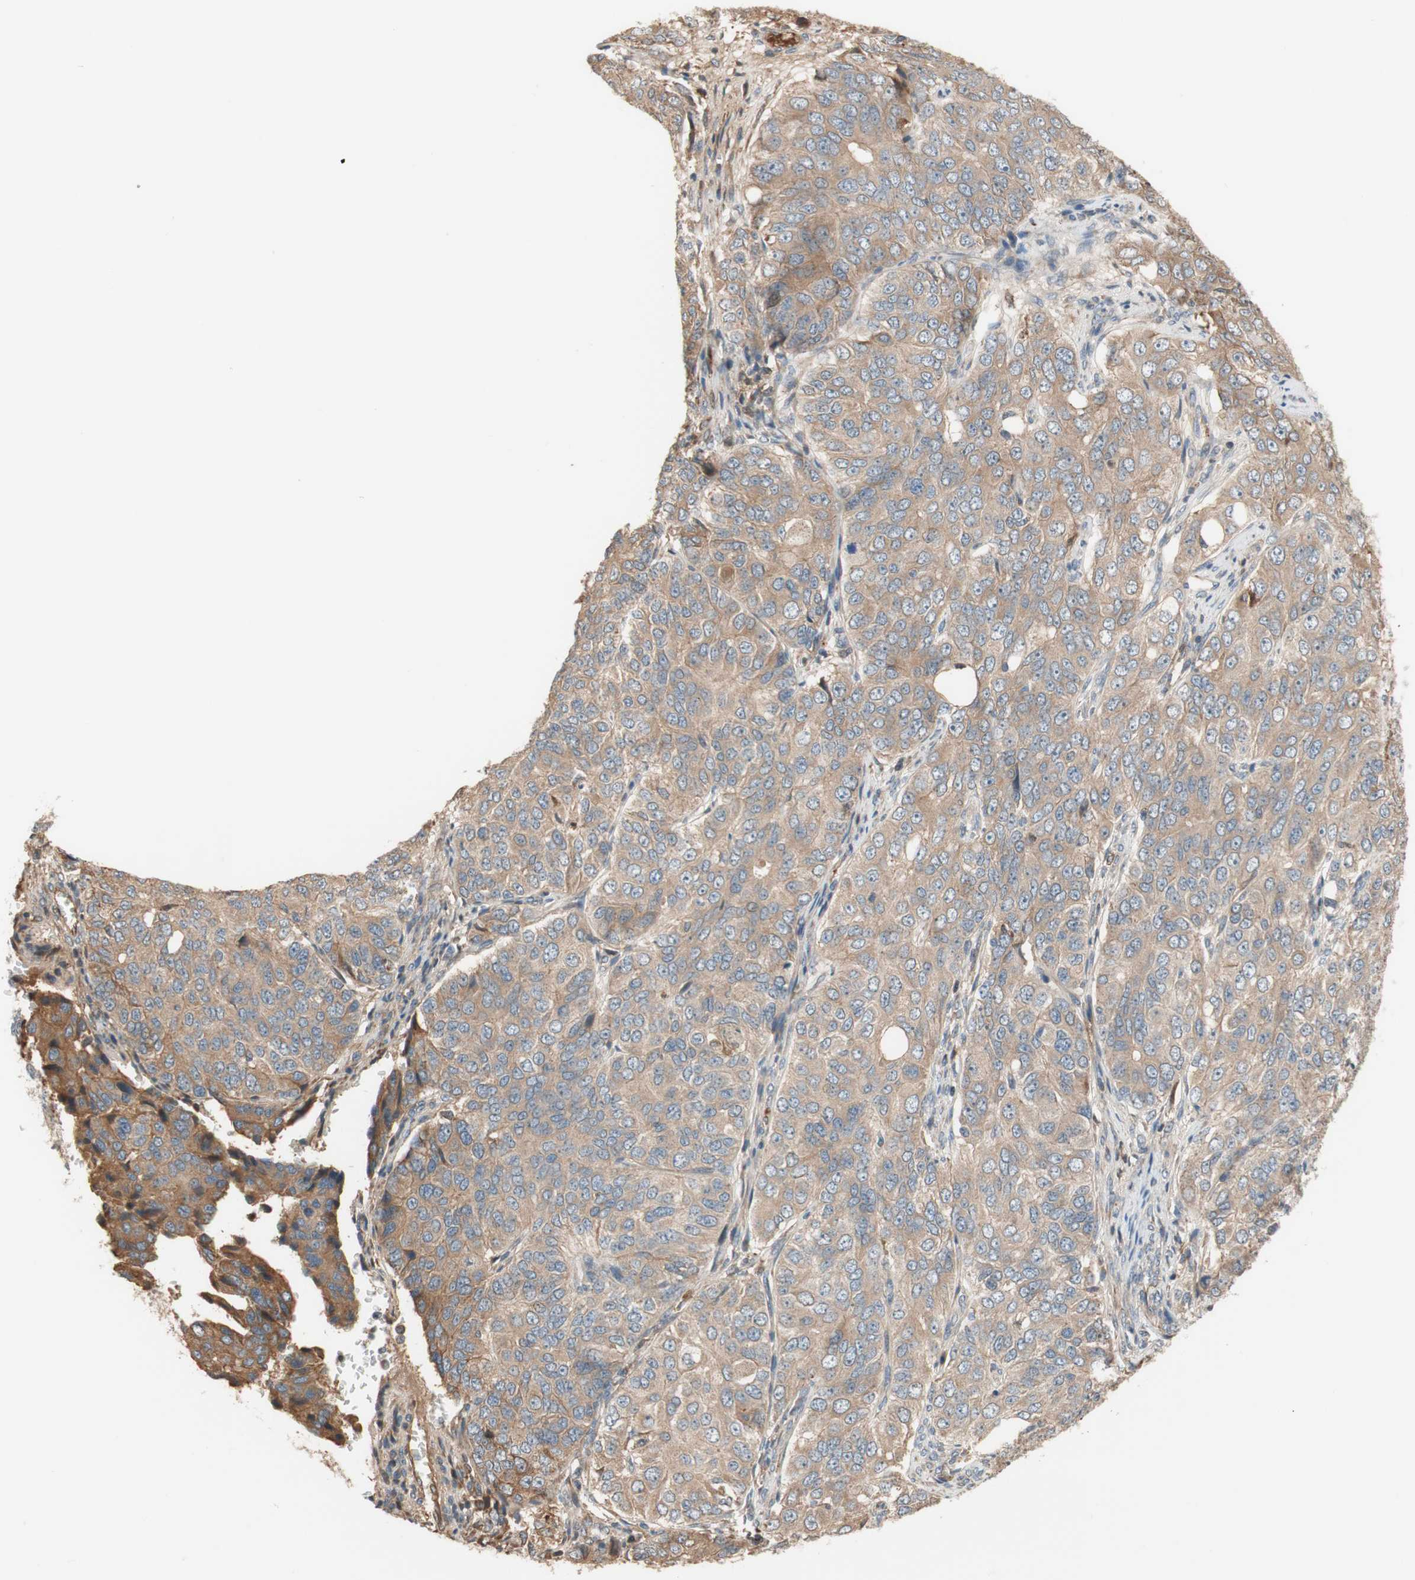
{"staining": {"intensity": "weak", "quantity": ">75%", "location": "cytoplasmic/membranous"}, "tissue": "ovarian cancer", "cell_type": "Tumor cells", "image_type": "cancer", "snomed": [{"axis": "morphology", "description": "Carcinoma, endometroid"}, {"axis": "topography", "description": "Ovary"}], "caption": "Protein positivity by immunohistochemistry shows weak cytoplasmic/membranous positivity in about >75% of tumor cells in ovarian cancer. The staining was performed using DAB (3,3'-diaminobenzidine) to visualize the protein expression in brown, while the nuclei were stained in blue with hematoxylin (Magnification: 20x).", "gene": "PTPN21", "patient": {"sex": "female", "age": 51}}